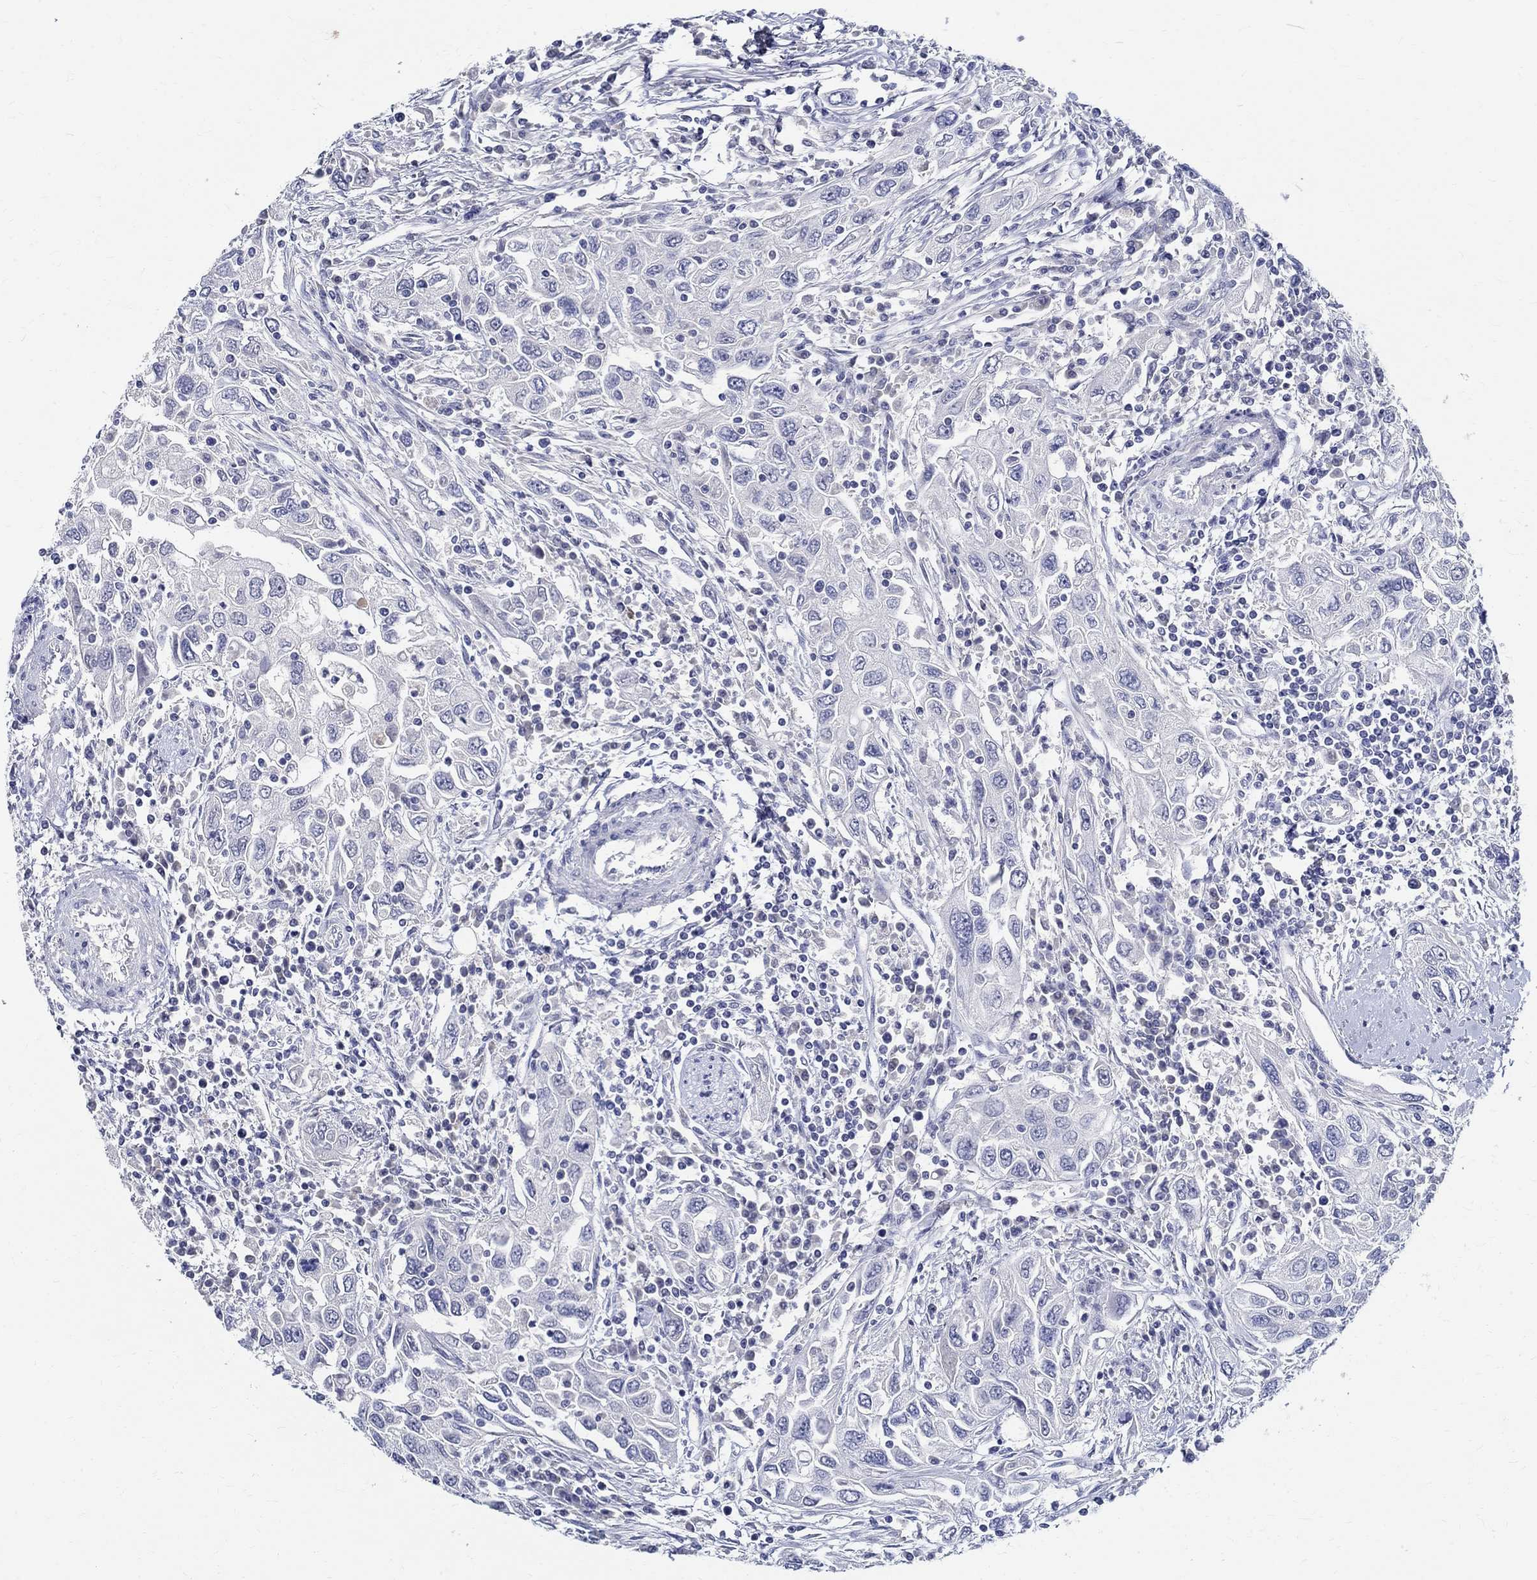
{"staining": {"intensity": "negative", "quantity": "none", "location": "none"}, "tissue": "urothelial cancer", "cell_type": "Tumor cells", "image_type": "cancer", "snomed": [{"axis": "morphology", "description": "Urothelial carcinoma, High grade"}, {"axis": "topography", "description": "Urinary bladder"}], "caption": "This micrograph is of high-grade urothelial carcinoma stained with immunohistochemistry to label a protein in brown with the nuclei are counter-stained blue. There is no expression in tumor cells.", "gene": "CETN1", "patient": {"sex": "male", "age": 76}}